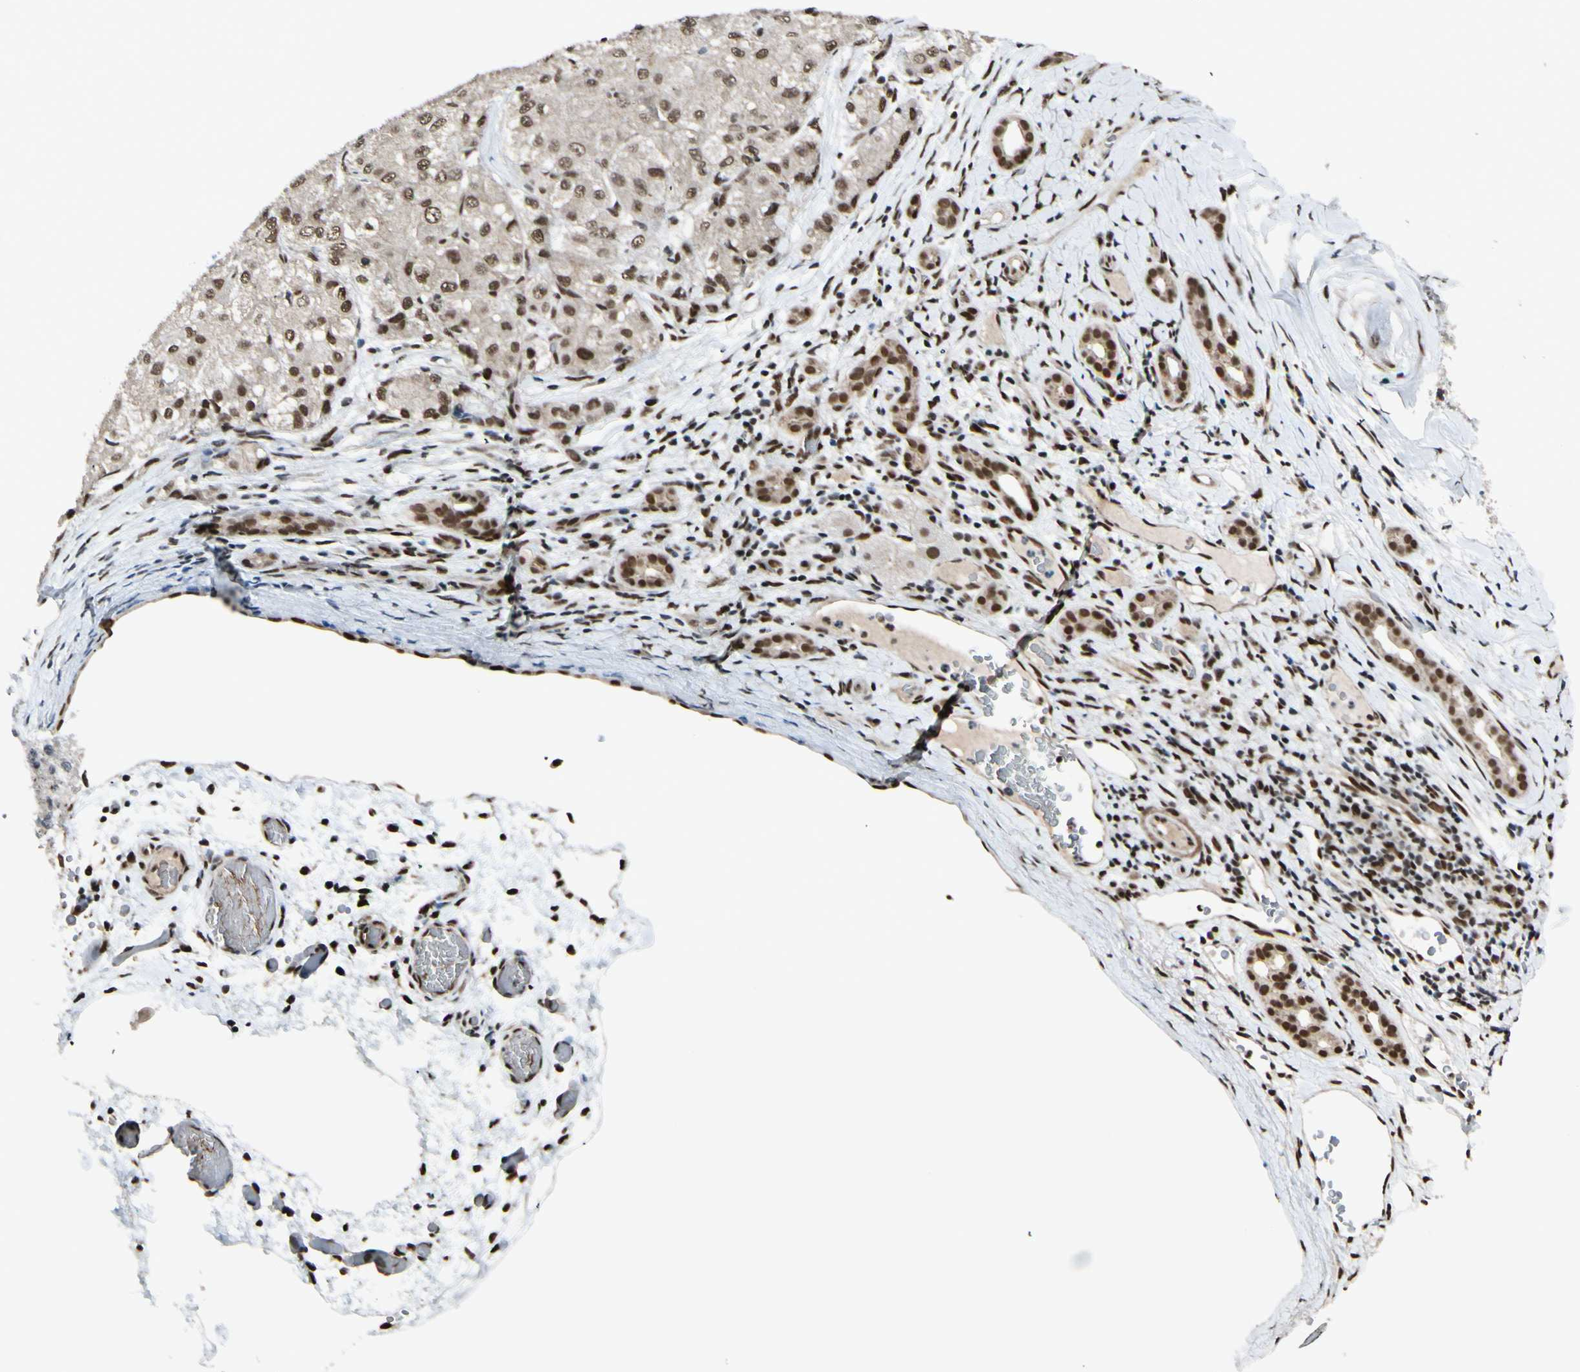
{"staining": {"intensity": "moderate", "quantity": ">75%", "location": "nuclear"}, "tissue": "liver cancer", "cell_type": "Tumor cells", "image_type": "cancer", "snomed": [{"axis": "morphology", "description": "Carcinoma, Hepatocellular, NOS"}, {"axis": "topography", "description": "Liver"}], "caption": "This histopathology image exhibits immunohistochemistry staining of liver cancer, with medium moderate nuclear positivity in approximately >75% of tumor cells.", "gene": "CHAMP1", "patient": {"sex": "male", "age": 80}}